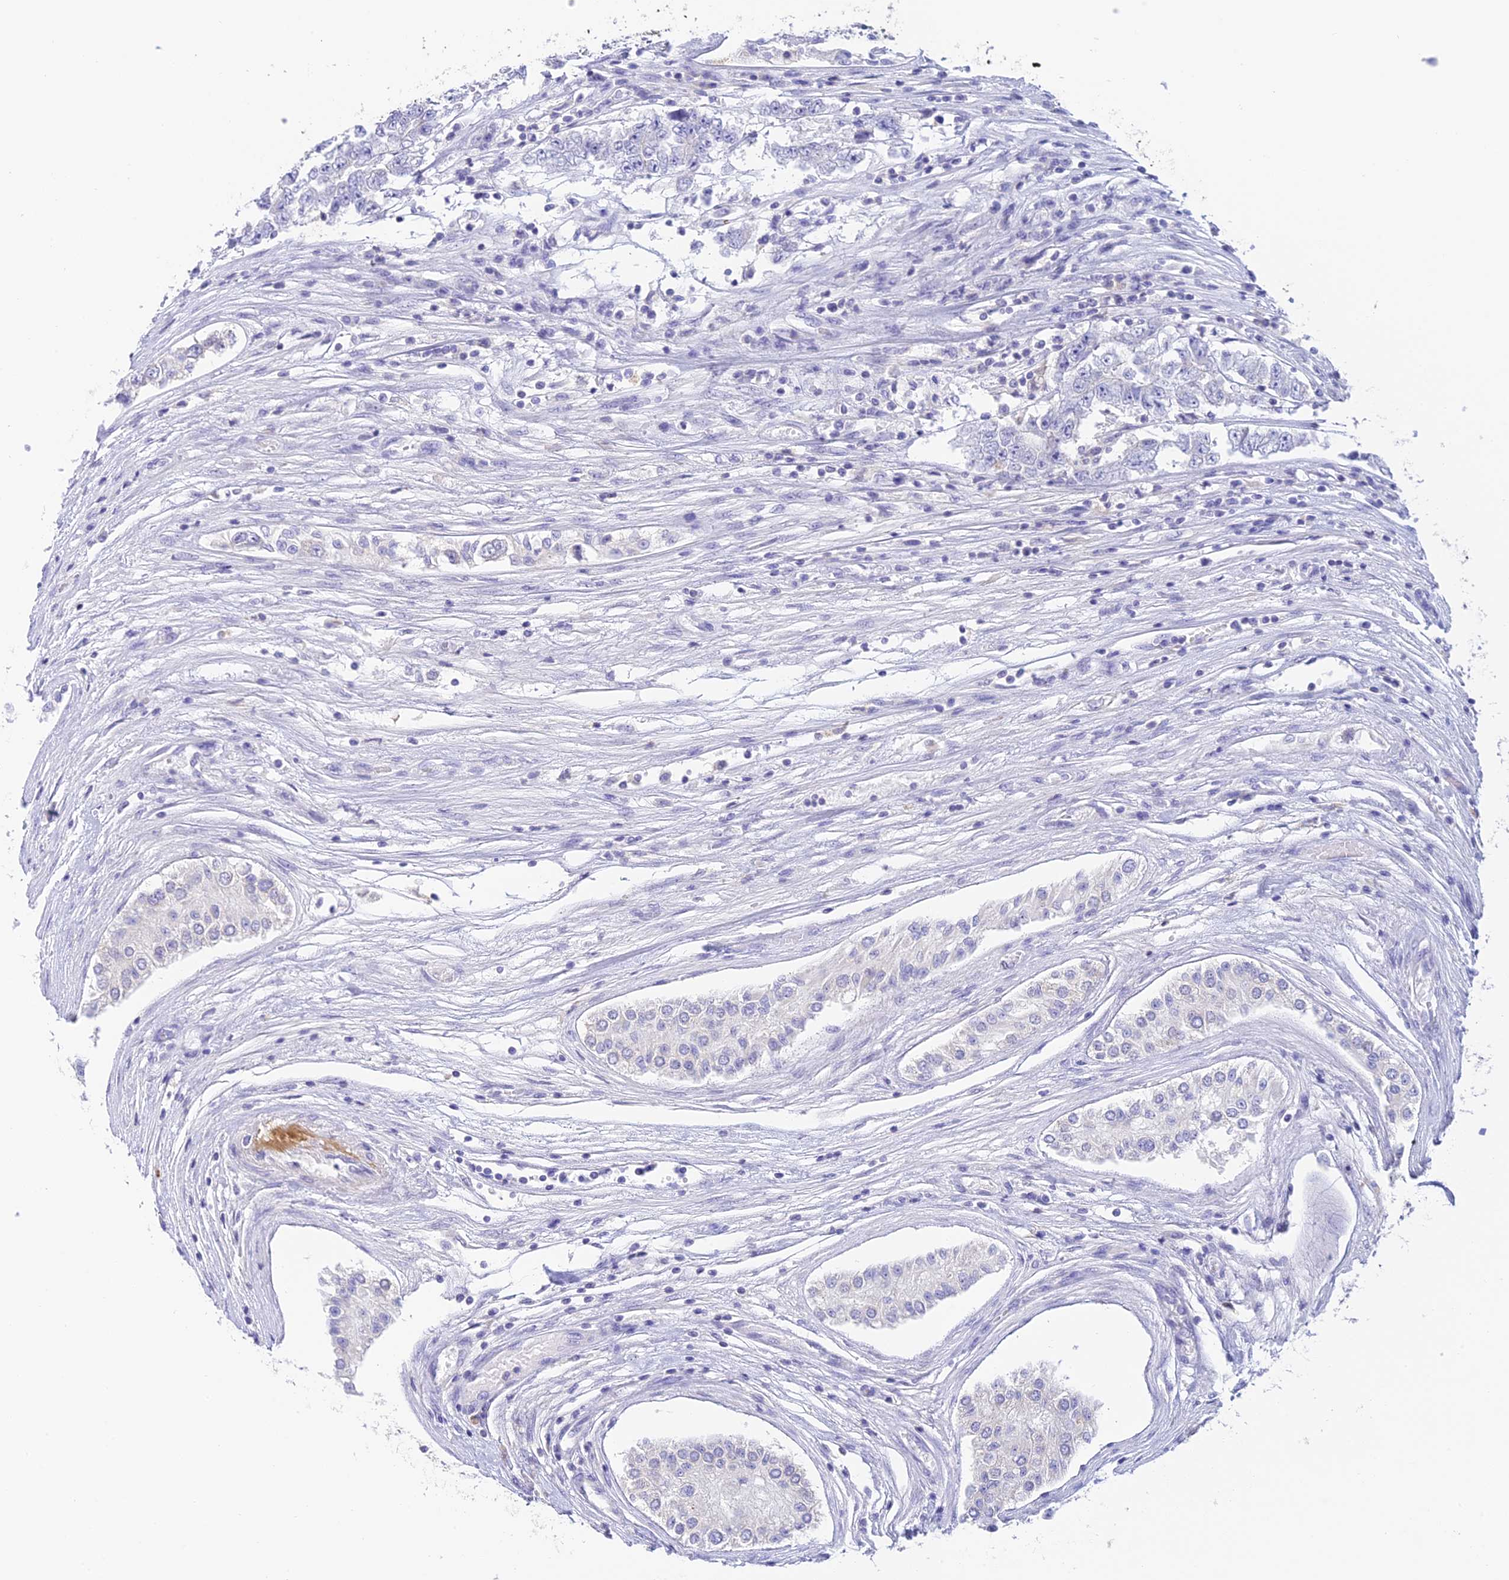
{"staining": {"intensity": "negative", "quantity": "none", "location": "none"}, "tissue": "testis cancer", "cell_type": "Tumor cells", "image_type": "cancer", "snomed": [{"axis": "morphology", "description": "Carcinoma, Embryonal, NOS"}, {"axis": "topography", "description": "Testis"}], "caption": "This is a micrograph of IHC staining of embryonal carcinoma (testis), which shows no staining in tumor cells.", "gene": "C12orf29", "patient": {"sex": "male", "age": 25}}